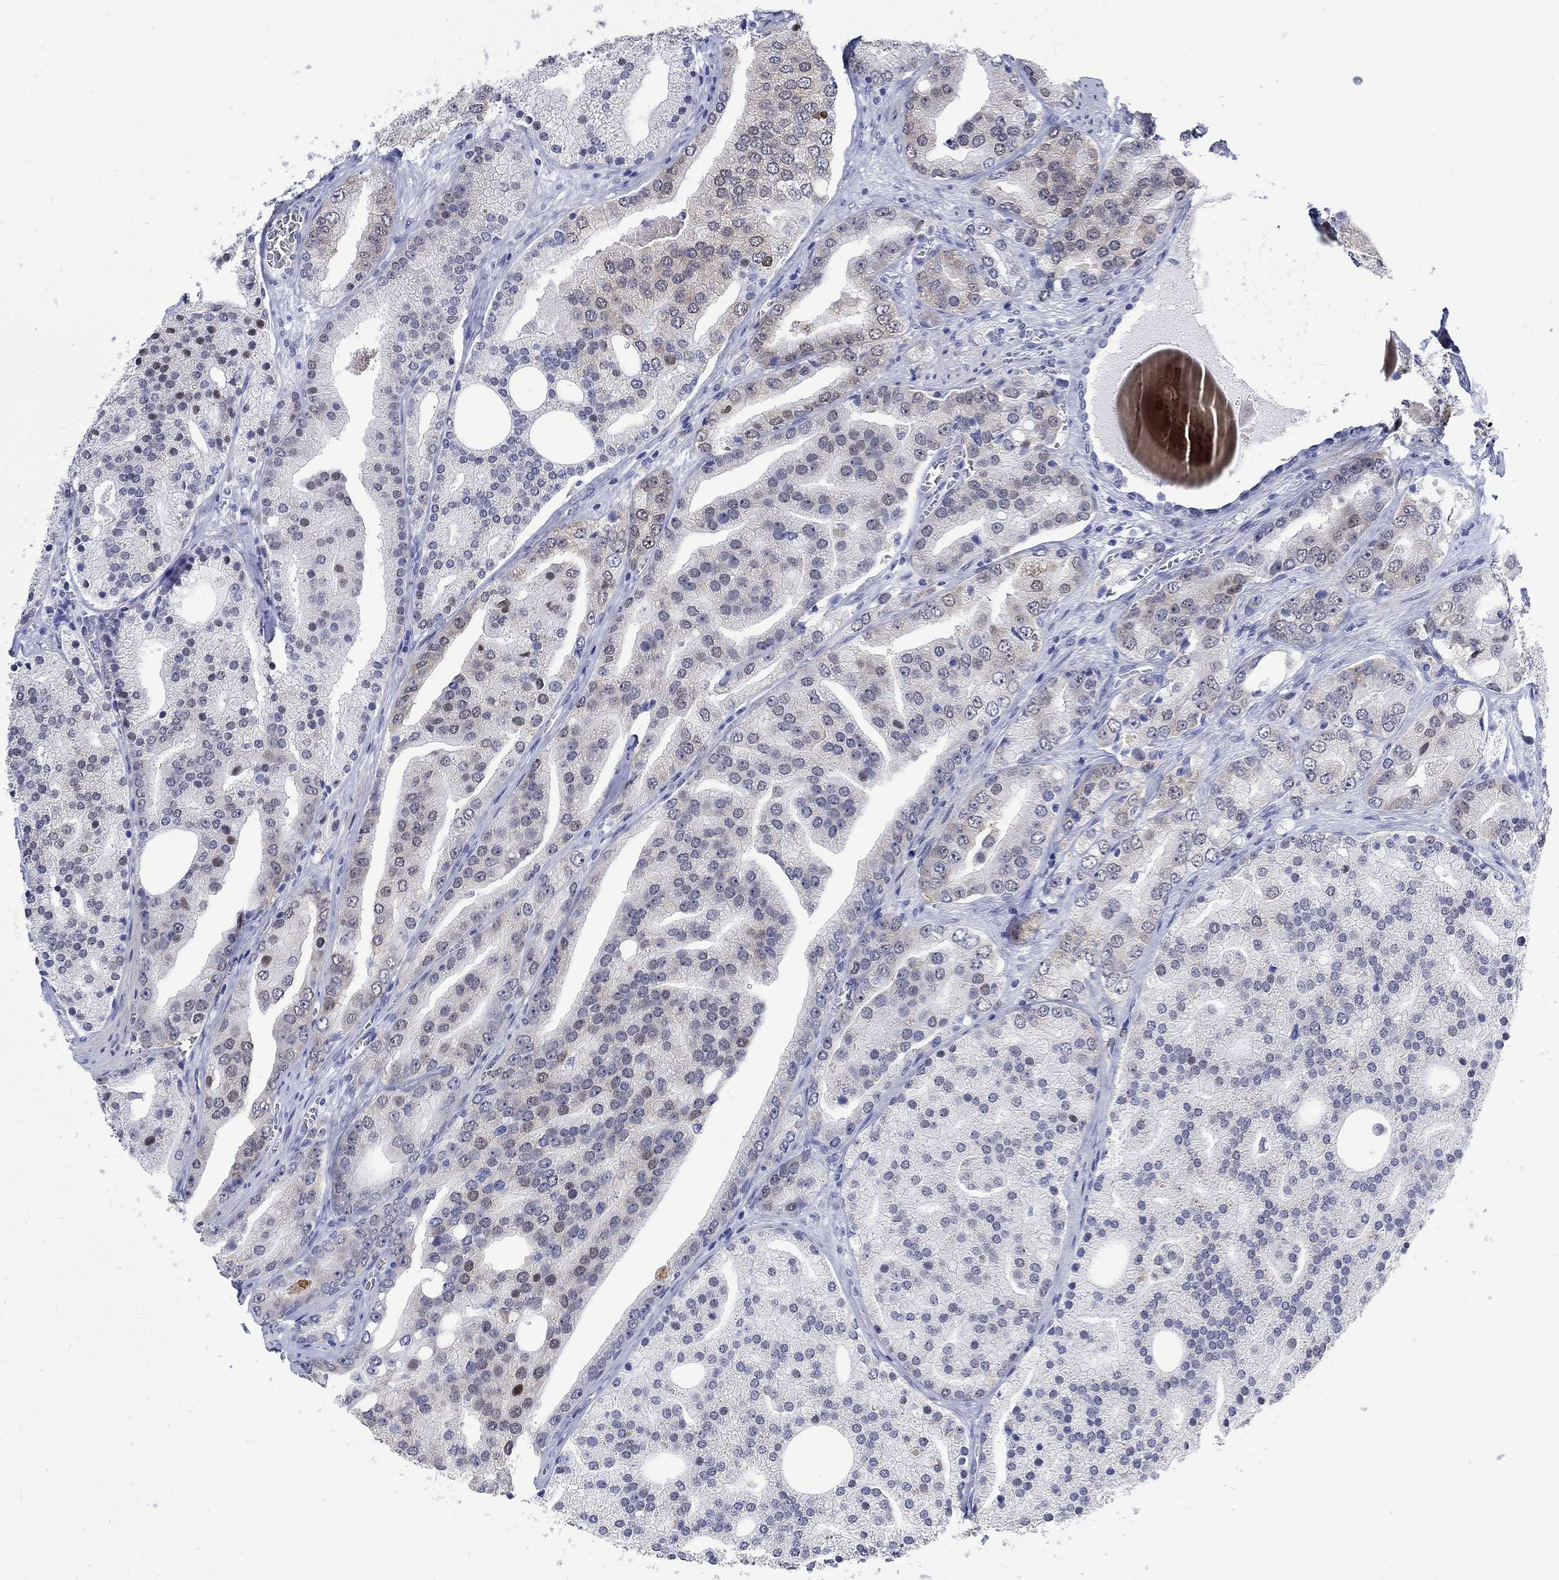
{"staining": {"intensity": "weak", "quantity": "<25%", "location": "cytoplasmic/membranous,nuclear"}, "tissue": "prostate cancer", "cell_type": "Tumor cells", "image_type": "cancer", "snomed": [{"axis": "morphology", "description": "Adenocarcinoma, NOS"}, {"axis": "topography", "description": "Prostate"}], "caption": "A high-resolution photomicrograph shows IHC staining of prostate adenocarcinoma, which reveals no significant positivity in tumor cells. (Immunohistochemistry, brightfield microscopy, high magnification).", "gene": "MSI1", "patient": {"sex": "male", "age": 69}}